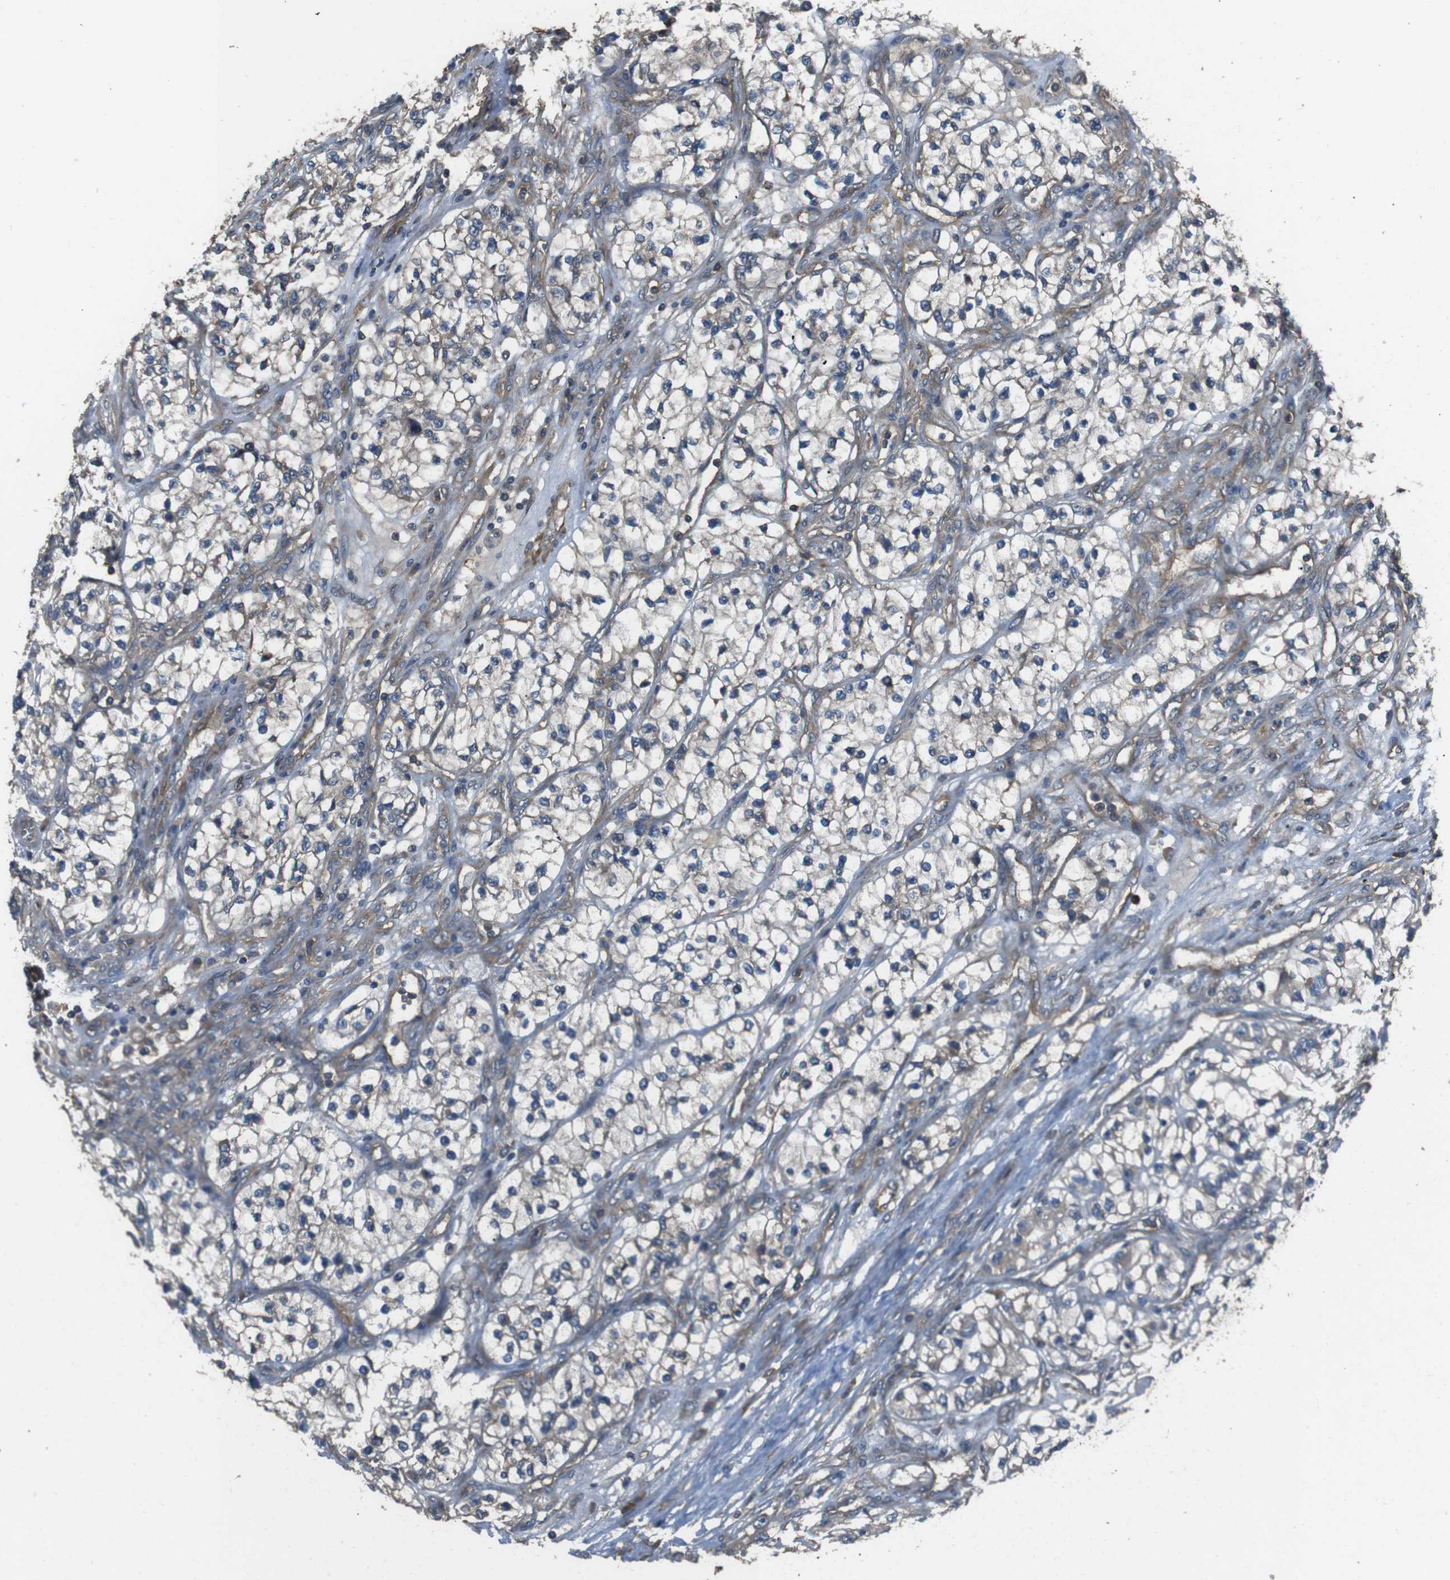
{"staining": {"intensity": "negative", "quantity": "none", "location": "none"}, "tissue": "renal cancer", "cell_type": "Tumor cells", "image_type": "cancer", "snomed": [{"axis": "morphology", "description": "Adenocarcinoma, NOS"}, {"axis": "topography", "description": "Kidney"}], "caption": "Renal cancer (adenocarcinoma) was stained to show a protein in brown. There is no significant positivity in tumor cells.", "gene": "FUT2", "patient": {"sex": "female", "age": 57}}